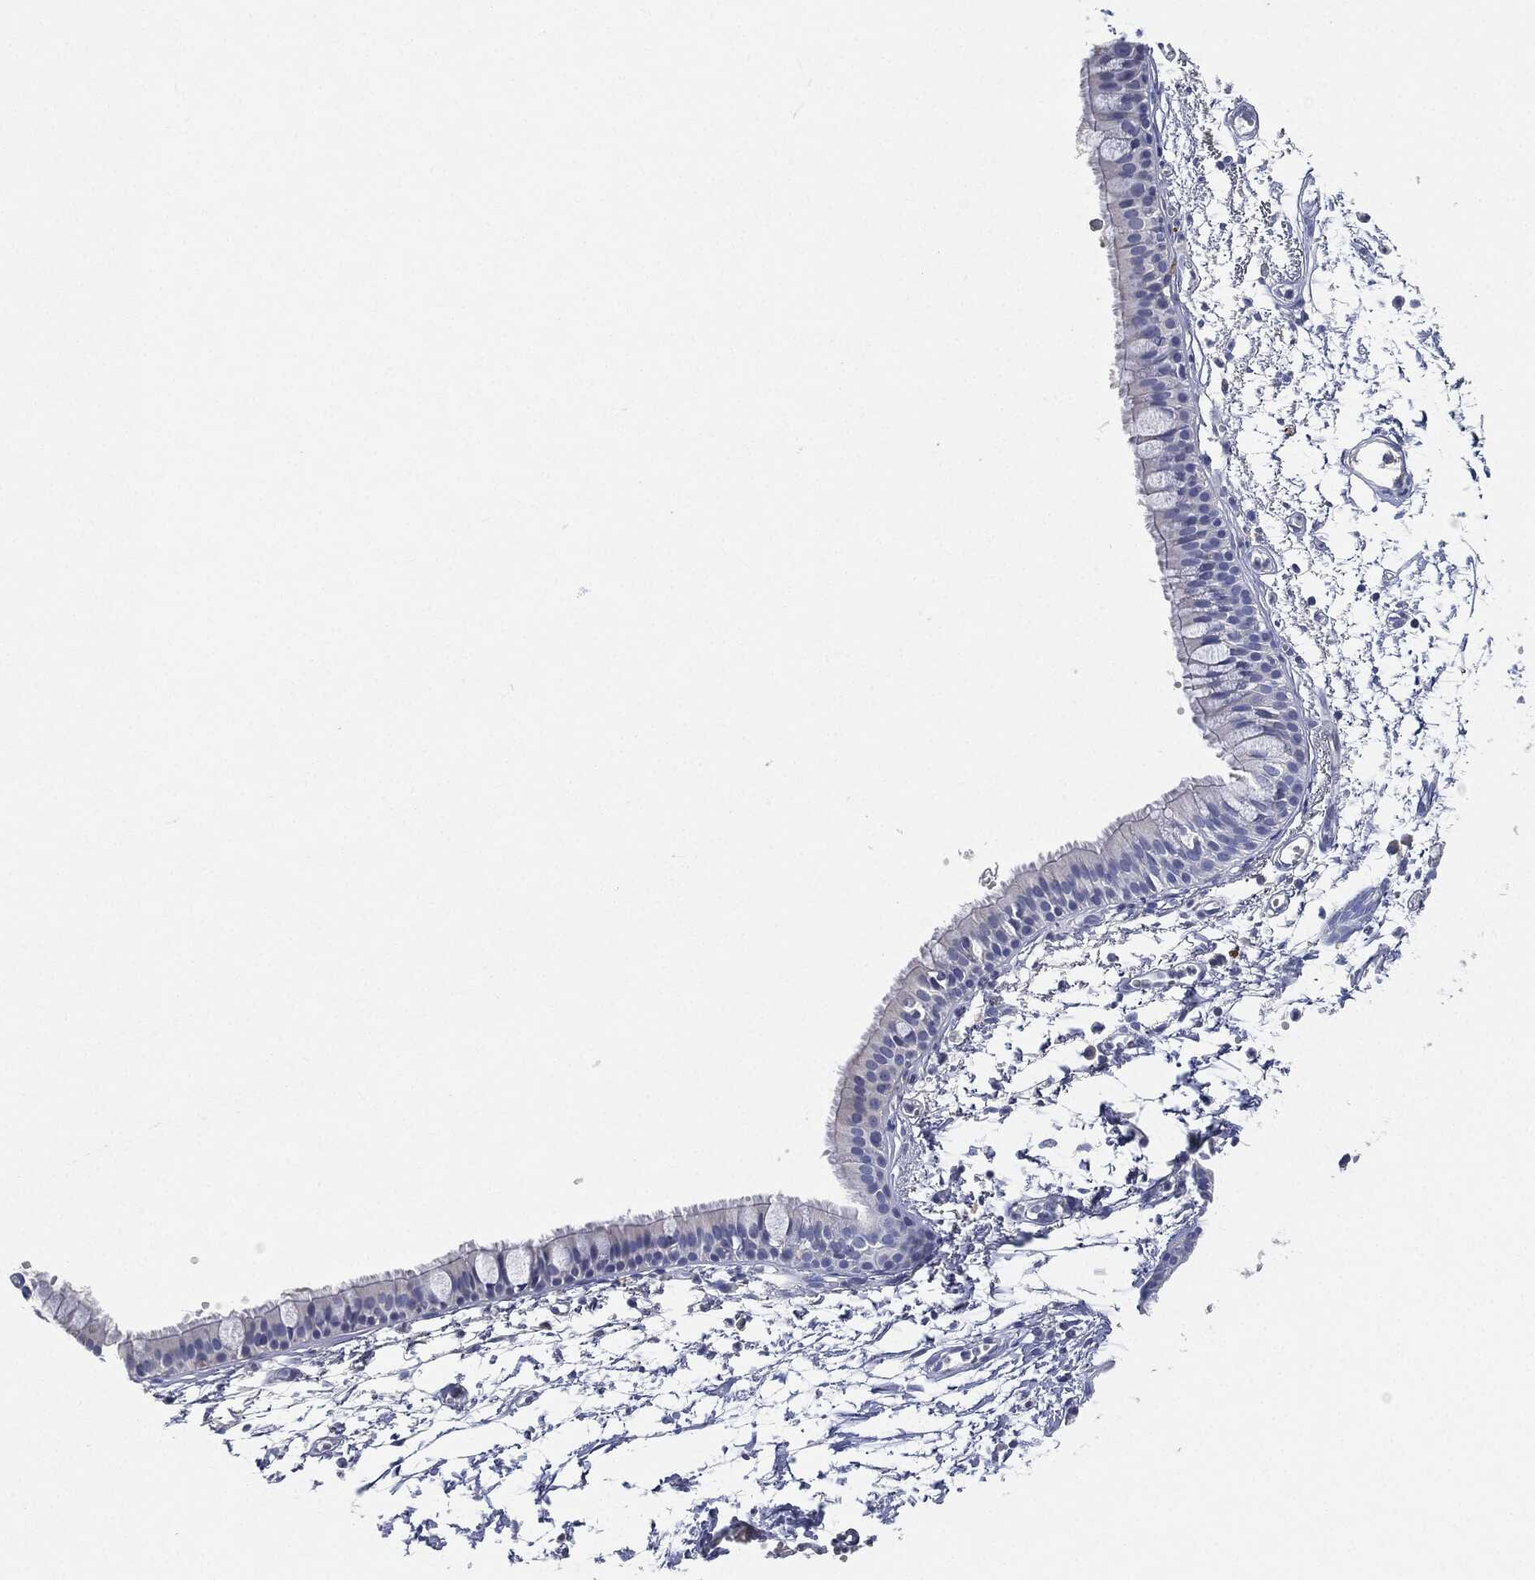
{"staining": {"intensity": "negative", "quantity": "none", "location": "none"}, "tissue": "bronchus", "cell_type": "Respiratory epithelial cells", "image_type": "normal", "snomed": [{"axis": "morphology", "description": "Normal tissue, NOS"}, {"axis": "topography", "description": "Cartilage tissue"}, {"axis": "topography", "description": "Bronchus"}], "caption": "Immunohistochemistry (IHC) photomicrograph of normal human bronchus stained for a protein (brown), which reveals no staining in respiratory epithelial cells.", "gene": "NTRK1", "patient": {"sex": "male", "age": 66}}